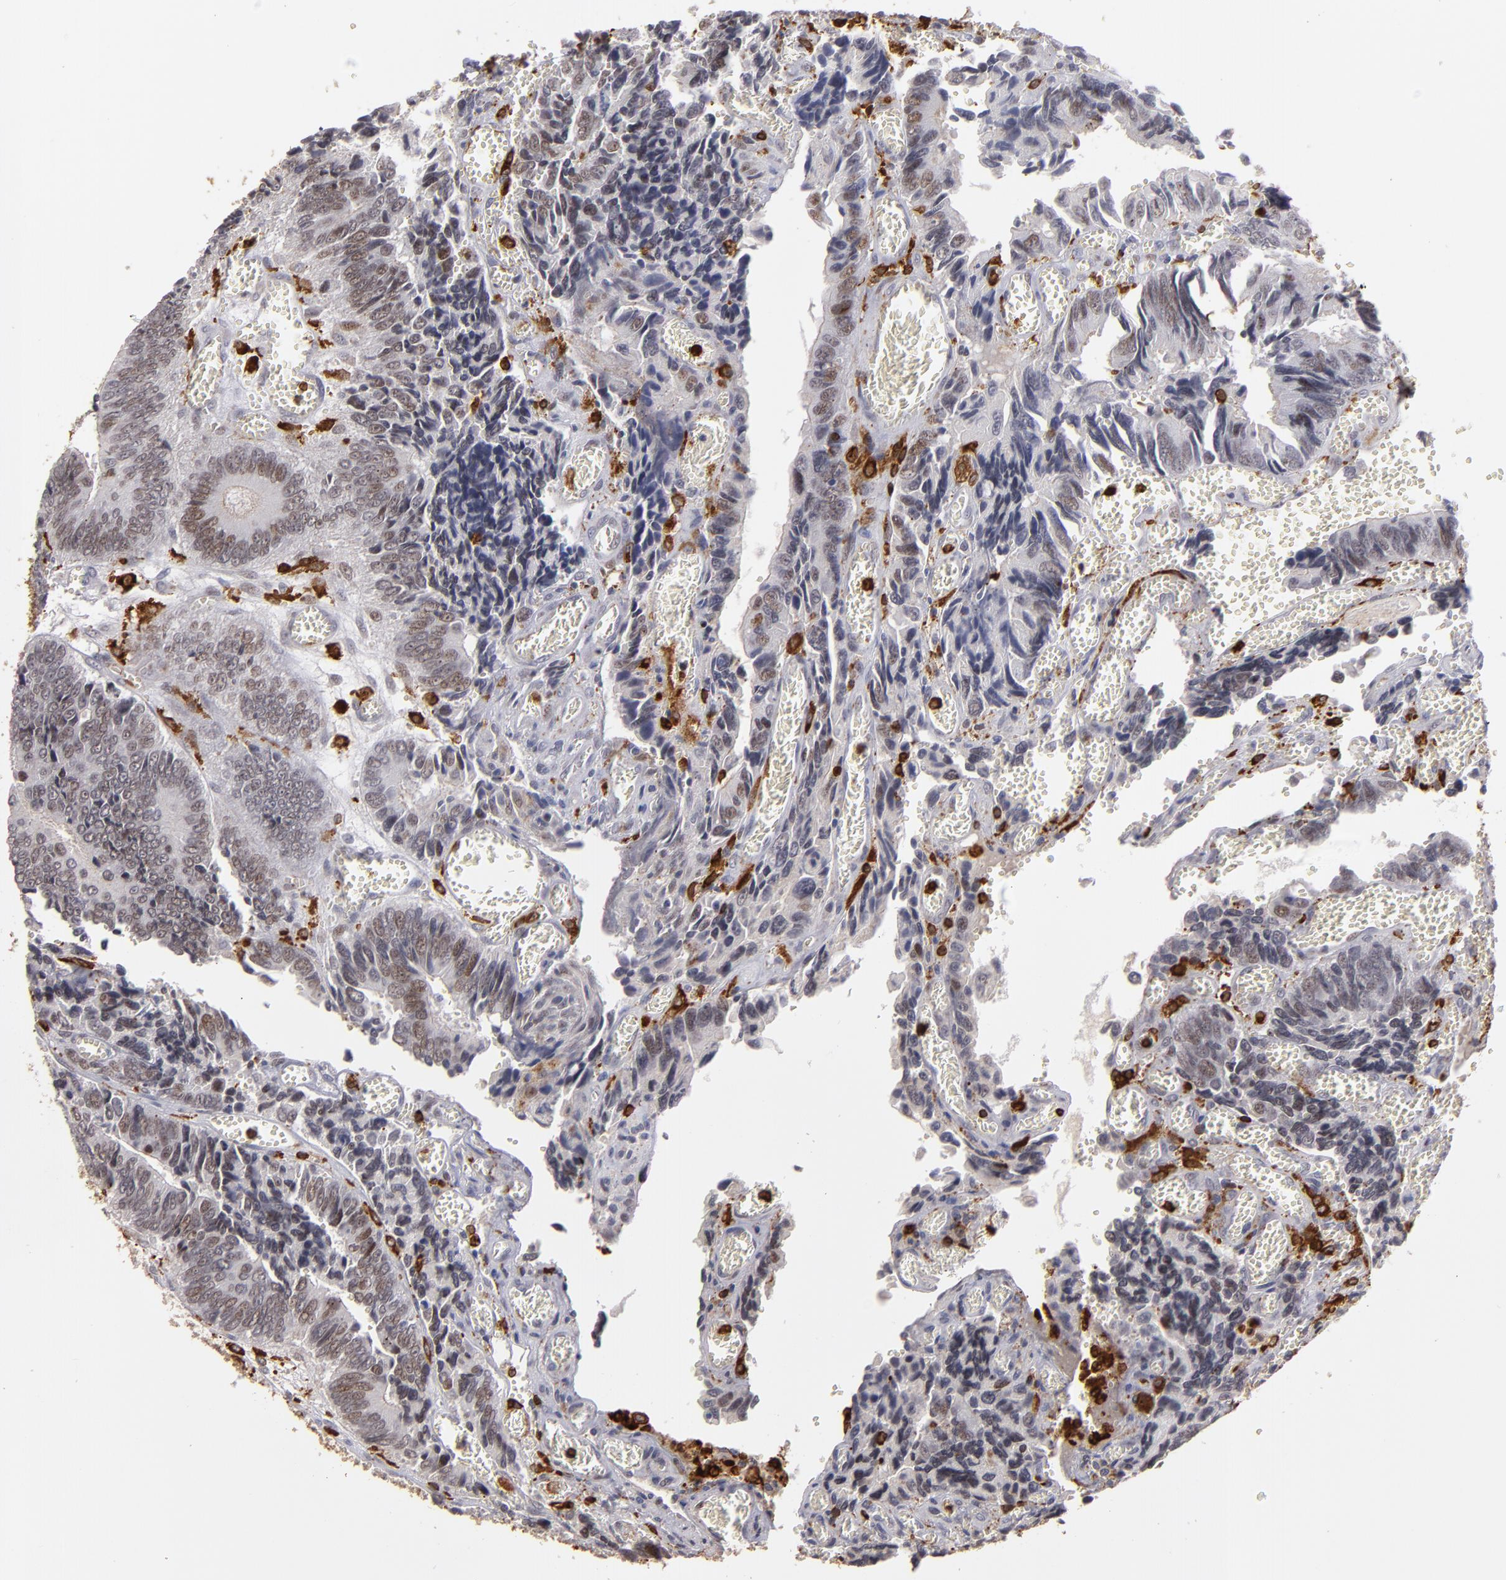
{"staining": {"intensity": "weak", "quantity": "25%-75%", "location": "nuclear"}, "tissue": "colorectal cancer", "cell_type": "Tumor cells", "image_type": "cancer", "snomed": [{"axis": "morphology", "description": "Adenocarcinoma, NOS"}, {"axis": "topography", "description": "Colon"}], "caption": "This photomicrograph exhibits adenocarcinoma (colorectal) stained with IHC to label a protein in brown. The nuclear of tumor cells show weak positivity for the protein. Nuclei are counter-stained blue.", "gene": "WAS", "patient": {"sex": "male", "age": 72}}